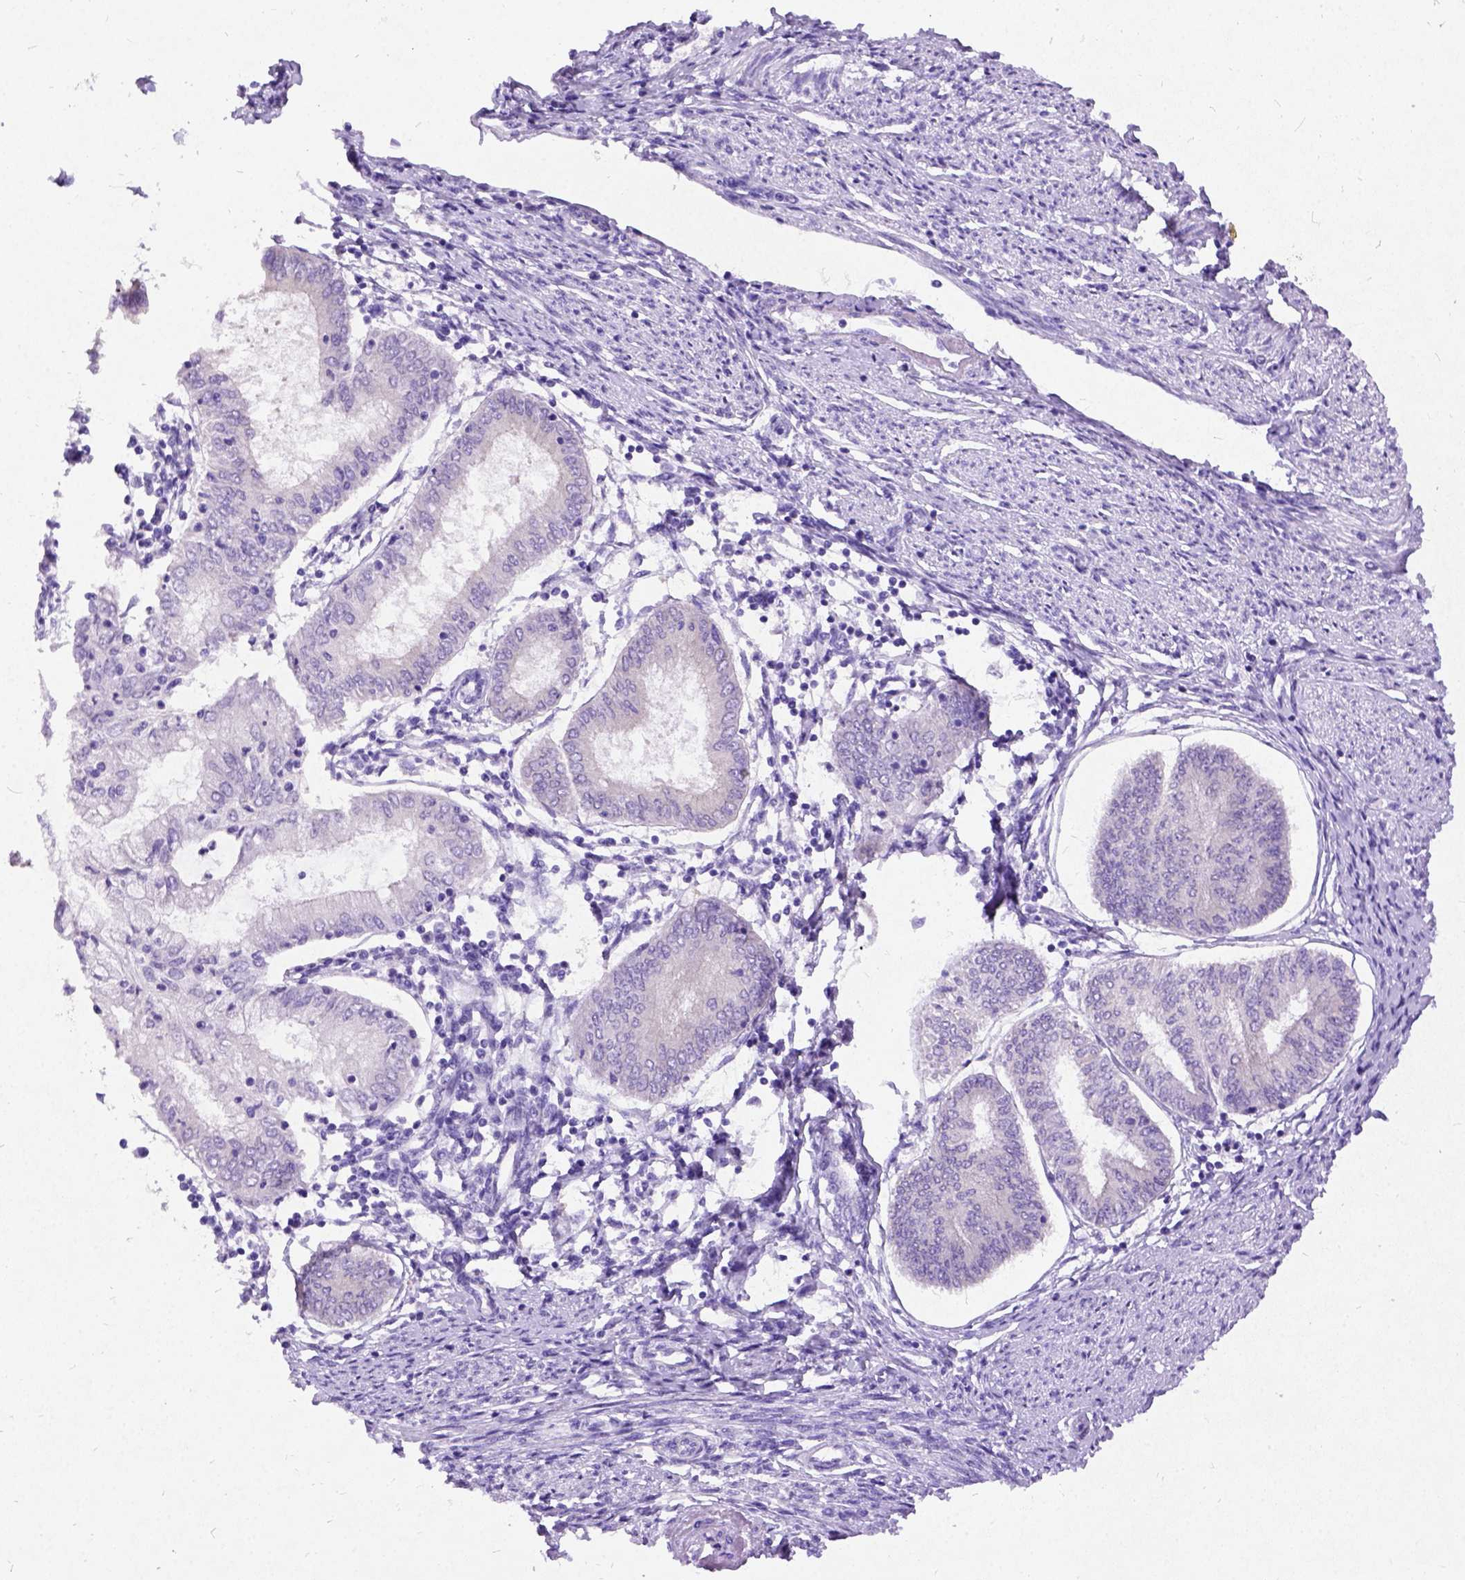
{"staining": {"intensity": "weak", "quantity": "25%-75%", "location": "cytoplasmic/membranous"}, "tissue": "endometrial cancer", "cell_type": "Tumor cells", "image_type": "cancer", "snomed": [{"axis": "morphology", "description": "Adenocarcinoma, NOS"}, {"axis": "topography", "description": "Endometrium"}], "caption": "Adenocarcinoma (endometrial) stained with IHC displays weak cytoplasmic/membranous staining in about 25%-75% of tumor cells.", "gene": "NEUROD4", "patient": {"sex": "female", "age": 68}}